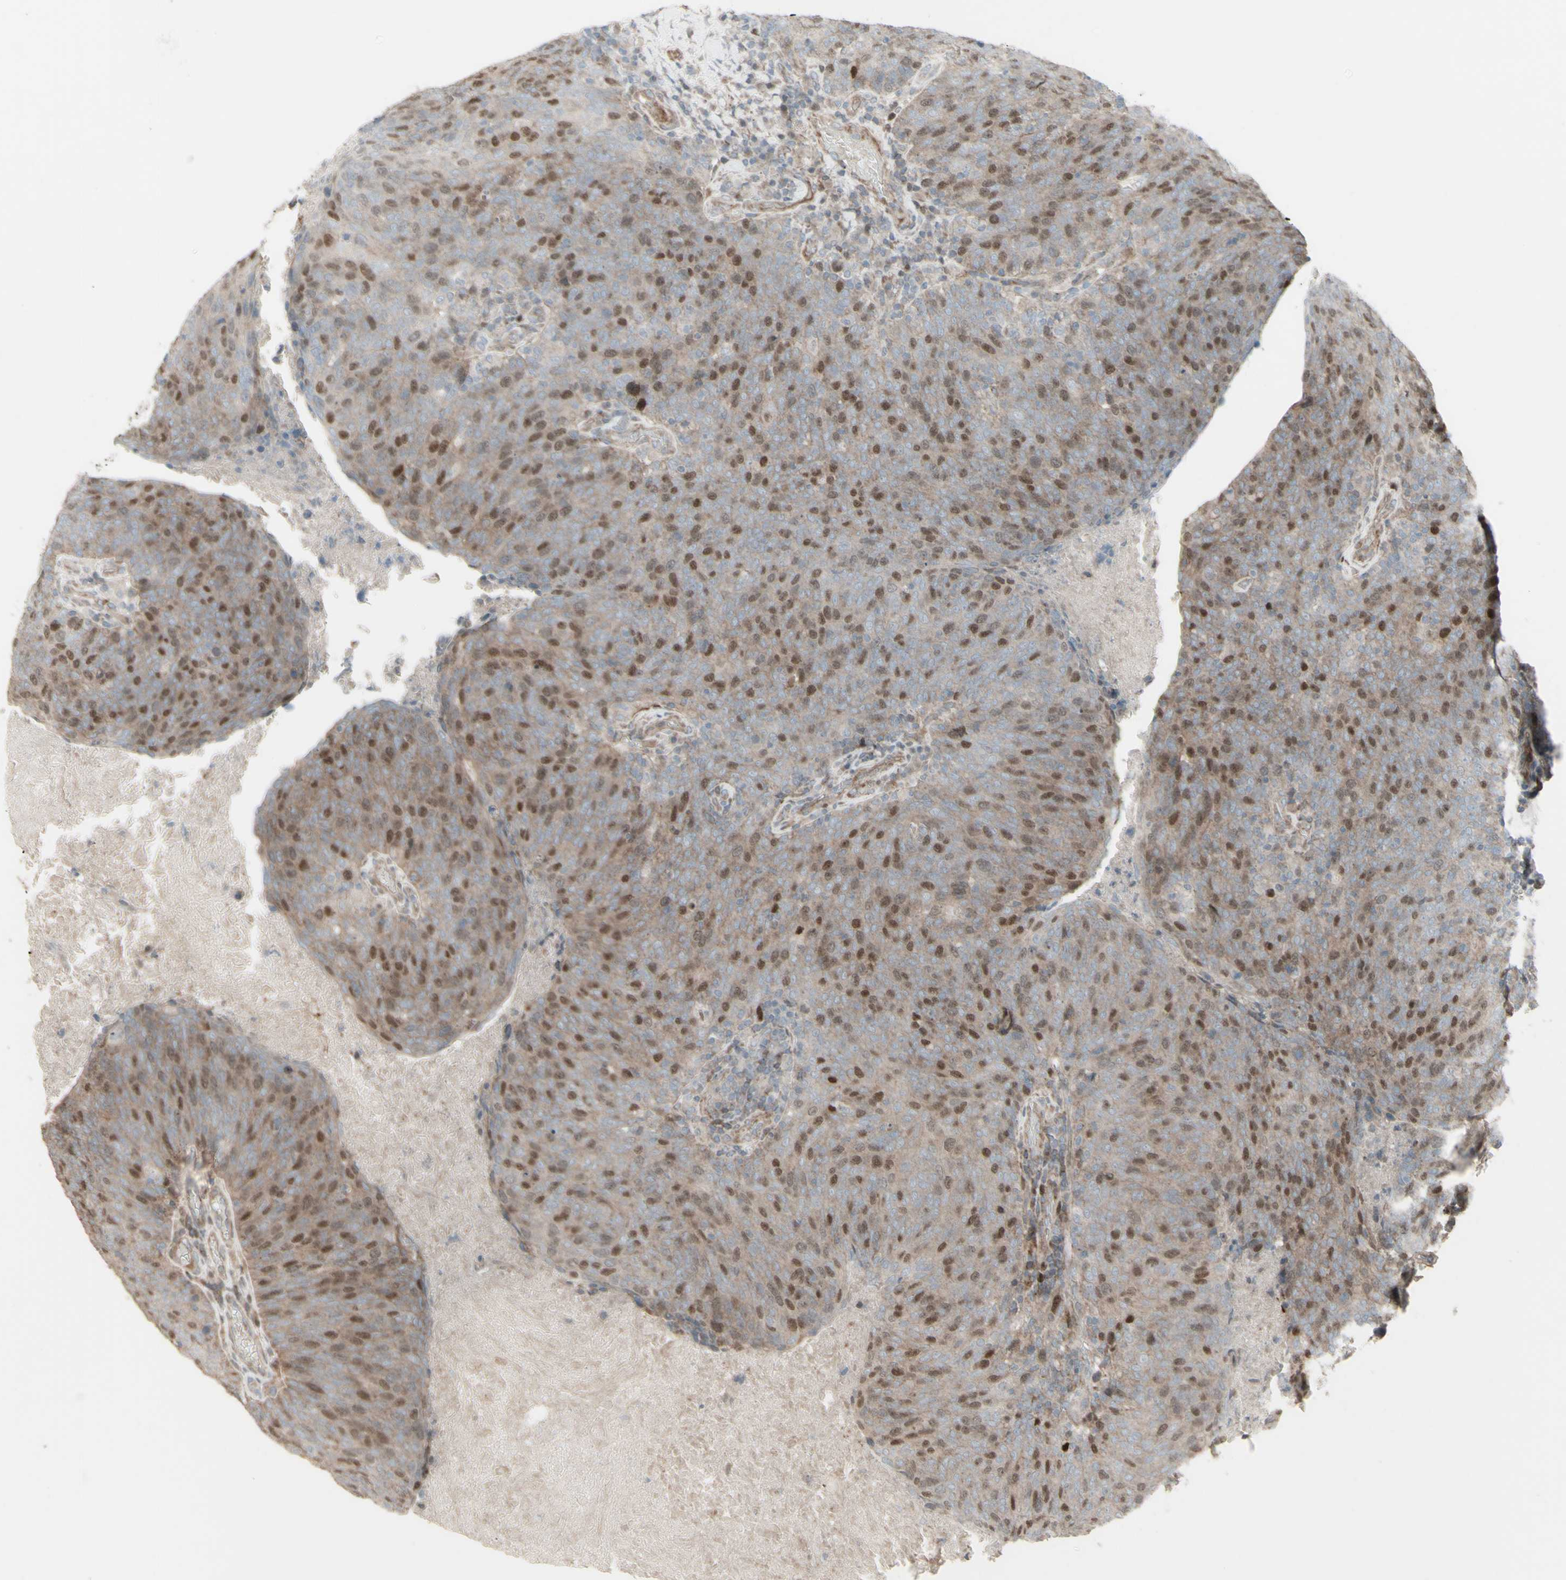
{"staining": {"intensity": "moderate", "quantity": "25%-75%", "location": "nuclear"}, "tissue": "head and neck cancer", "cell_type": "Tumor cells", "image_type": "cancer", "snomed": [{"axis": "morphology", "description": "Squamous cell carcinoma, NOS"}, {"axis": "morphology", "description": "Squamous cell carcinoma, metastatic, NOS"}, {"axis": "topography", "description": "Lymph node"}, {"axis": "topography", "description": "Head-Neck"}], "caption": "Tumor cells exhibit moderate nuclear positivity in approximately 25%-75% of cells in head and neck metastatic squamous cell carcinoma.", "gene": "GMNN", "patient": {"sex": "male", "age": 62}}